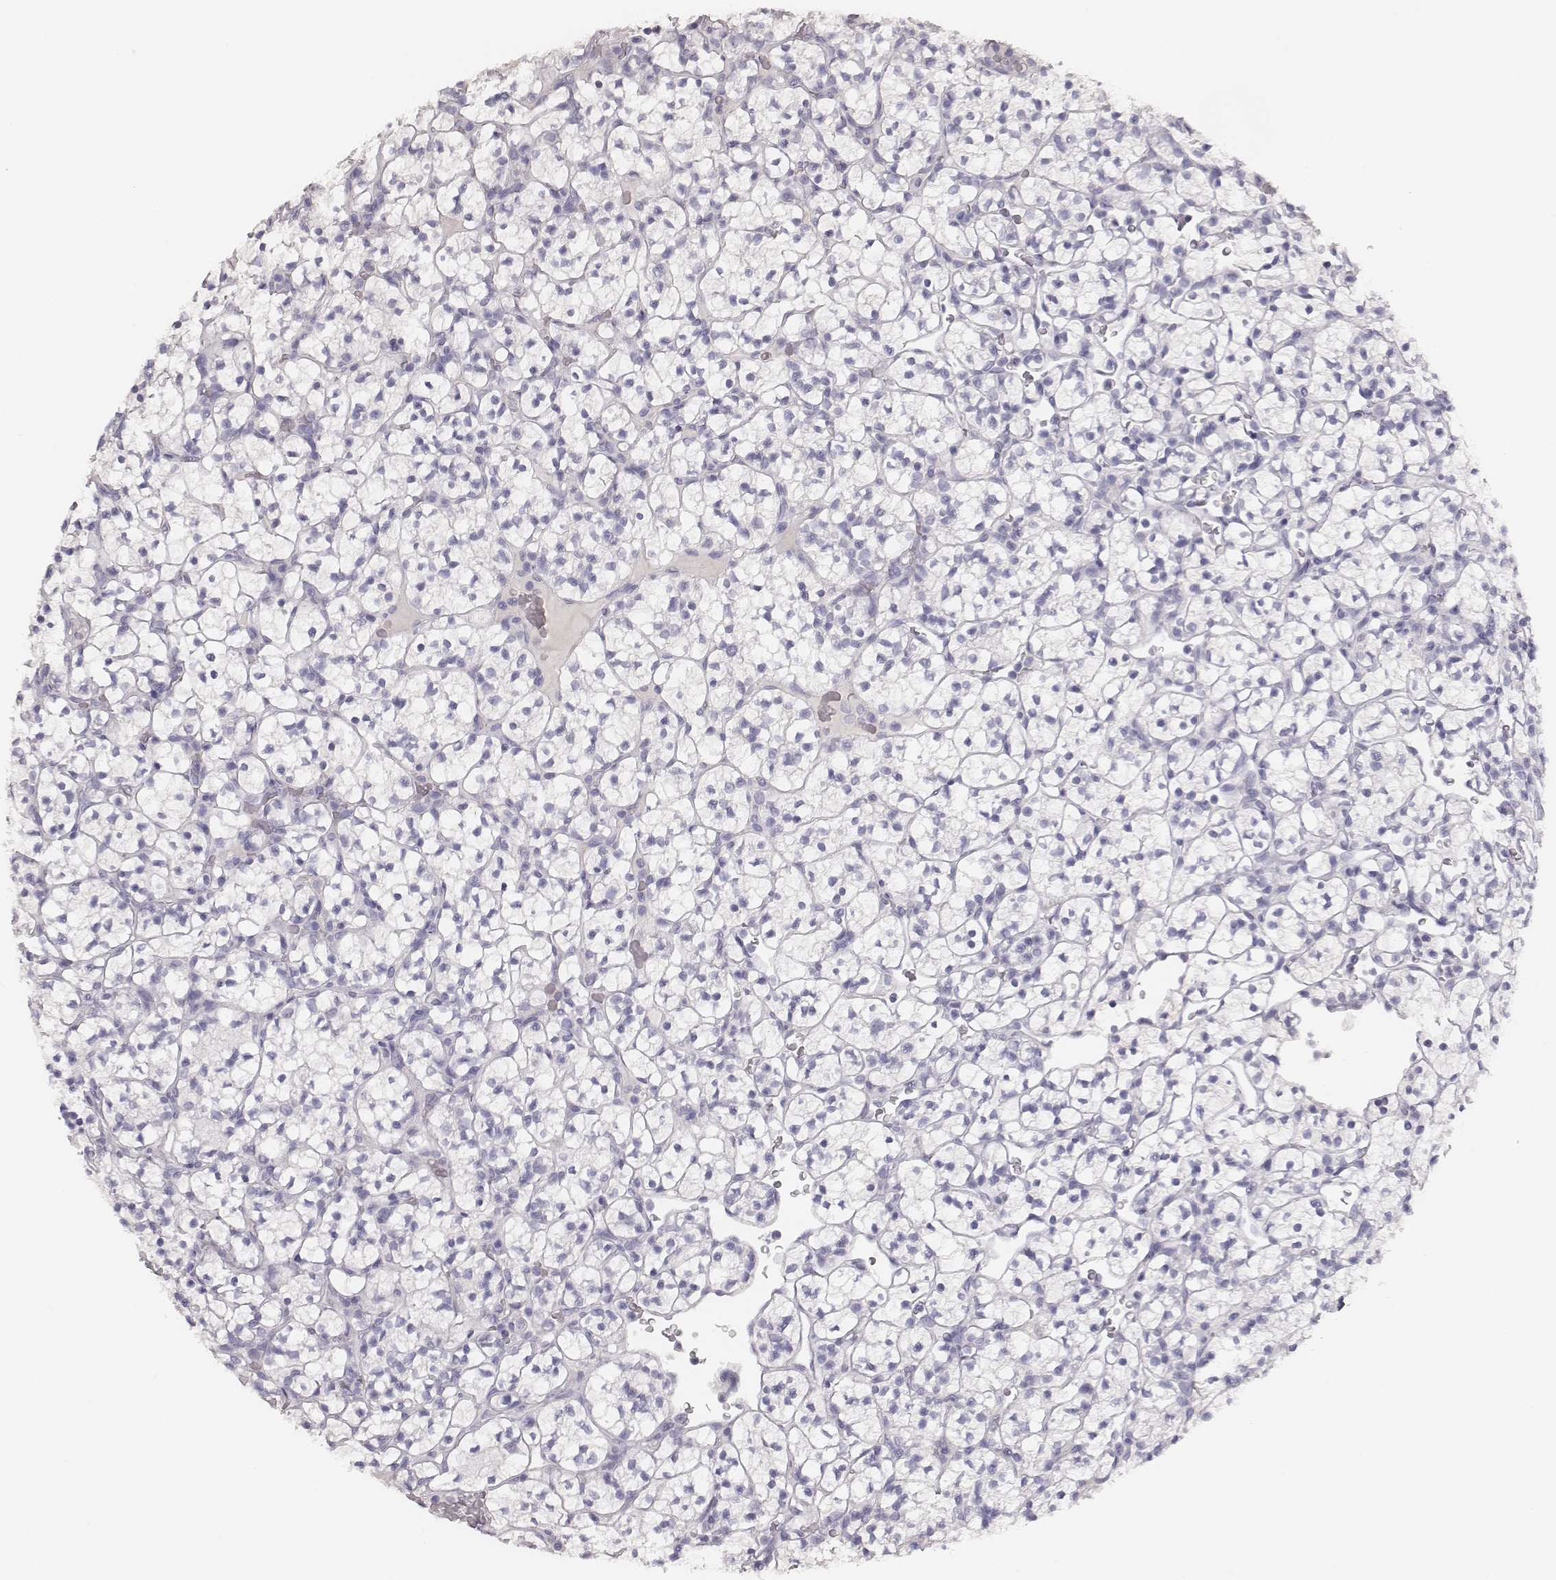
{"staining": {"intensity": "negative", "quantity": "none", "location": "none"}, "tissue": "renal cancer", "cell_type": "Tumor cells", "image_type": "cancer", "snomed": [{"axis": "morphology", "description": "Adenocarcinoma, NOS"}, {"axis": "topography", "description": "Kidney"}], "caption": "Immunohistochemistry image of neoplastic tissue: human renal cancer (adenocarcinoma) stained with DAB demonstrates no significant protein positivity in tumor cells.", "gene": "MYH6", "patient": {"sex": "female", "age": 89}}